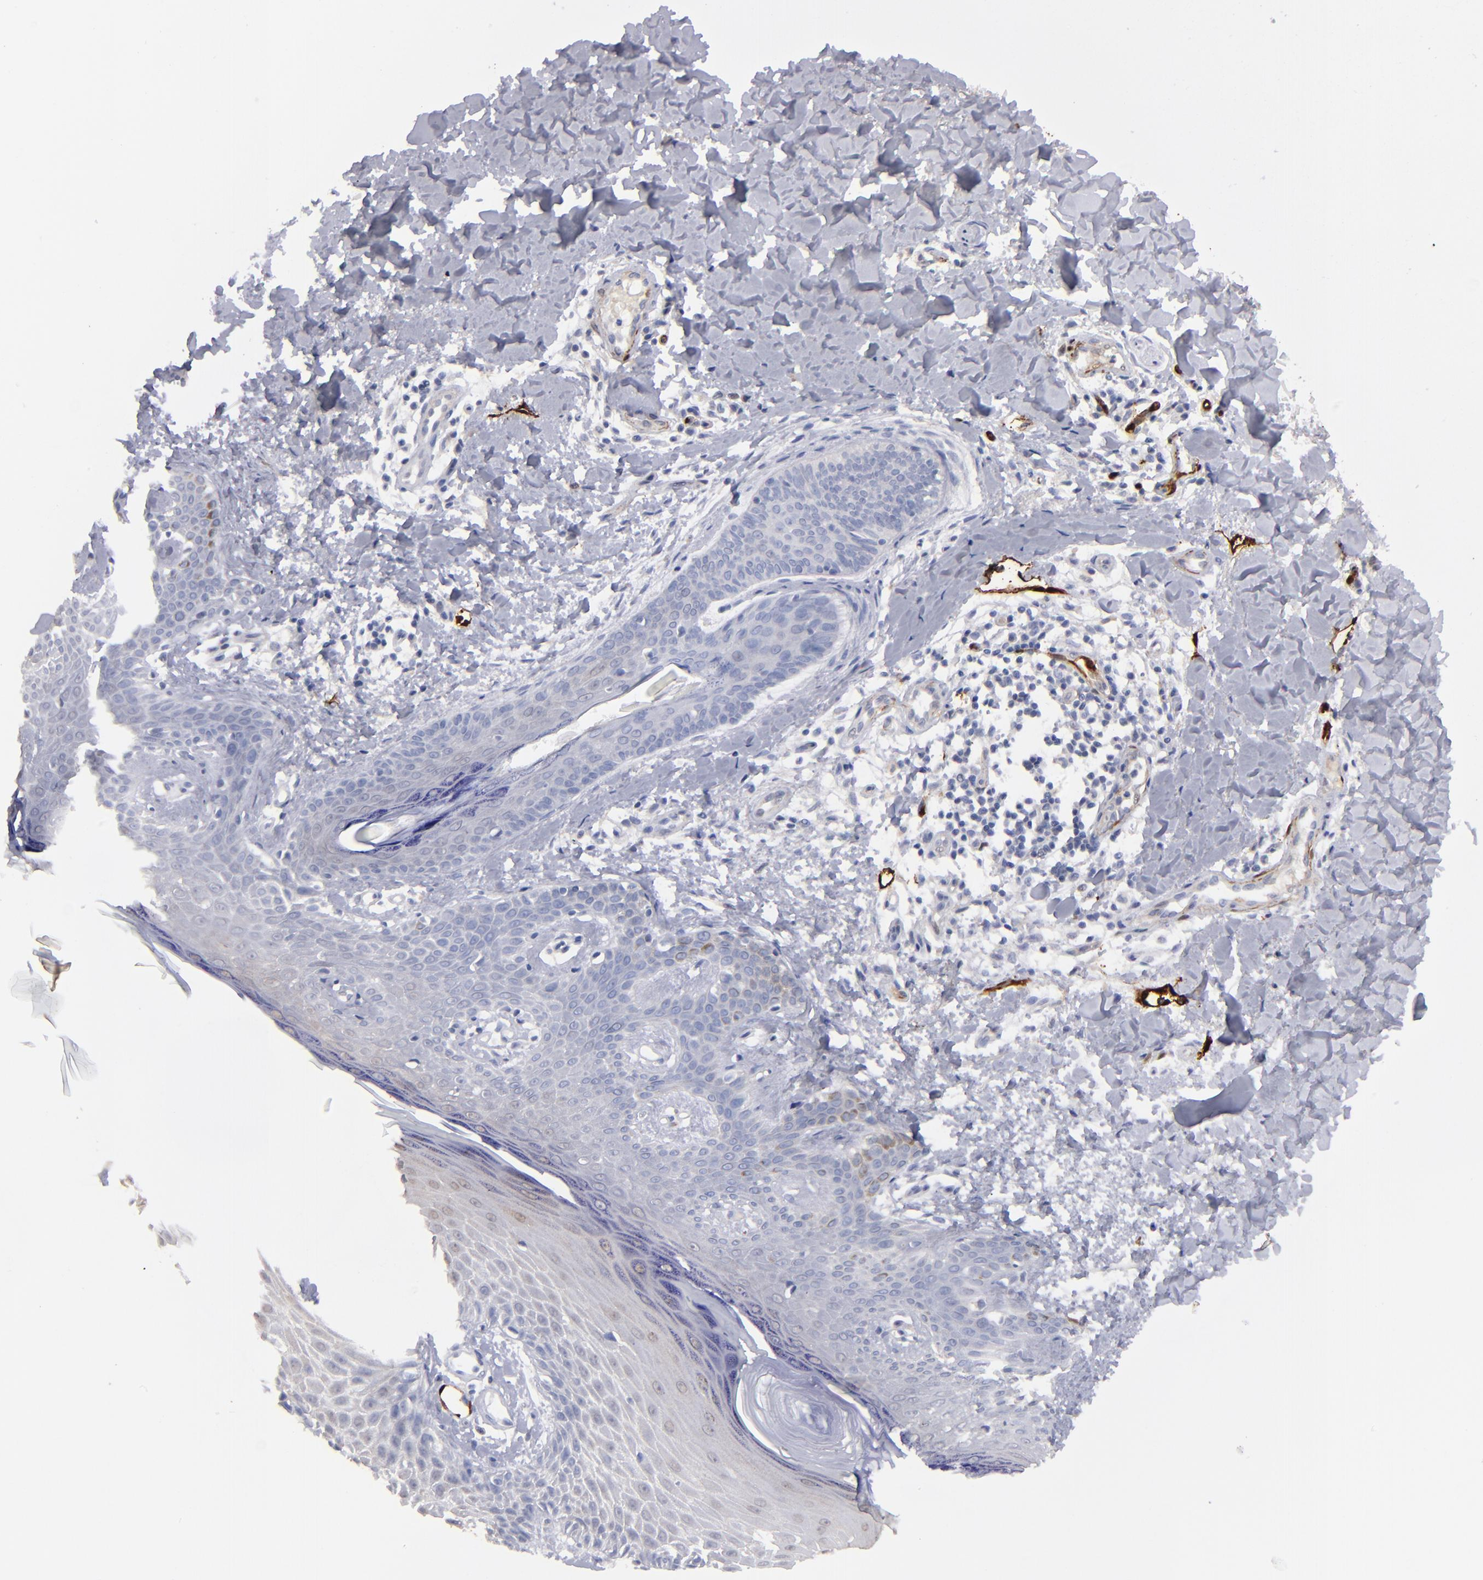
{"staining": {"intensity": "negative", "quantity": "none", "location": "none"}, "tissue": "skin cancer", "cell_type": "Tumor cells", "image_type": "cancer", "snomed": [{"axis": "morphology", "description": "Basal cell carcinoma"}, {"axis": "topography", "description": "Skin"}], "caption": "Skin cancer was stained to show a protein in brown. There is no significant staining in tumor cells.", "gene": "FABP4", "patient": {"sex": "male", "age": 67}}